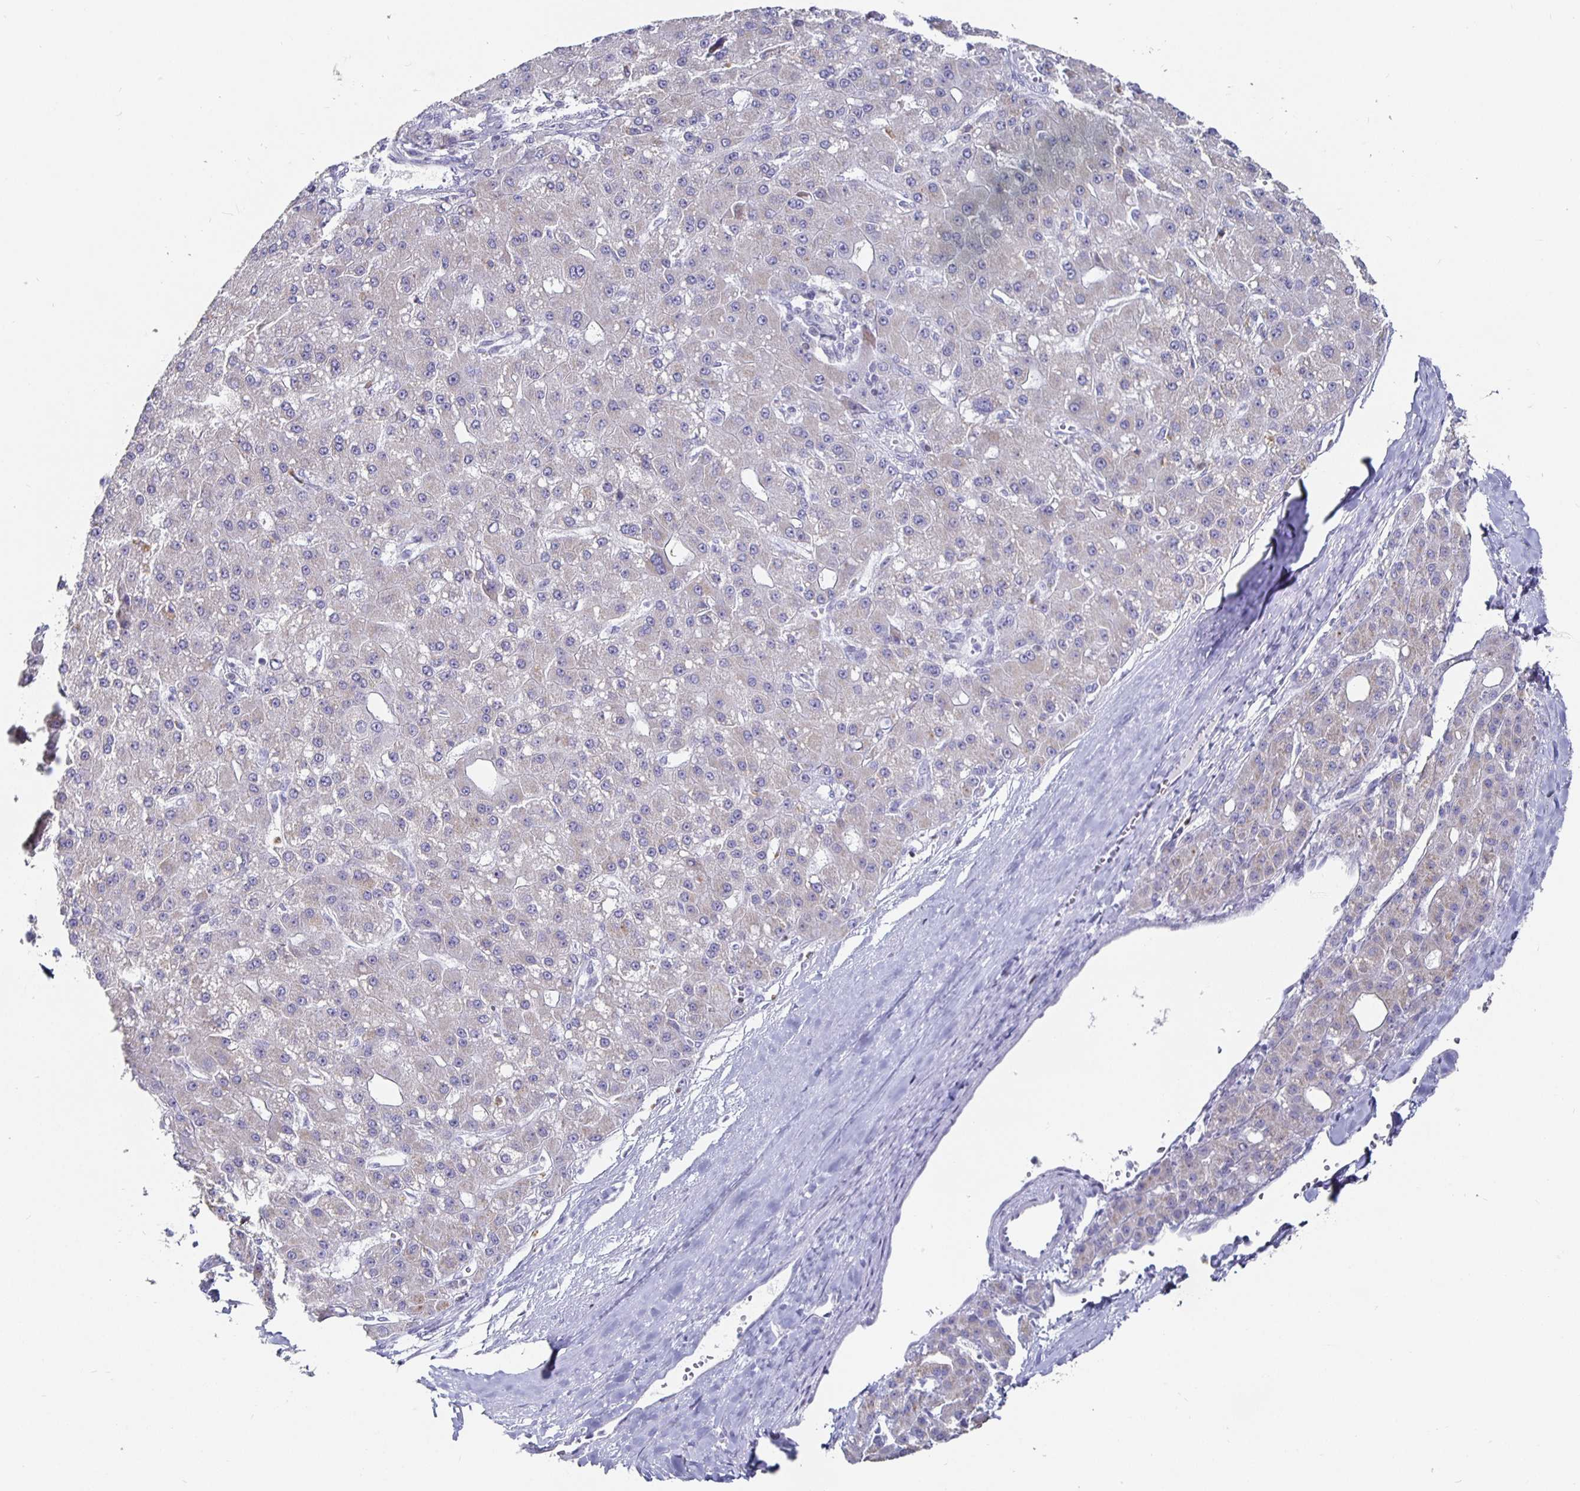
{"staining": {"intensity": "negative", "quantity": "none", "location": "none"}, "tissue": "liver cancer", "cell_type": "Tumor cells", "image_type": "cancer", "snomed": [{"axis": "morphology", "description": "Carcinoma, Hepatocellular, NOS"}, {"axis": "topography", "description": "Liver"}], "caption": "A histopathology image of human hepatocellular carcinoma (liver) is negative for staining in tumor cells.", "gene": "RUNX2", "patient": {"sex": "male", "age": 67}}